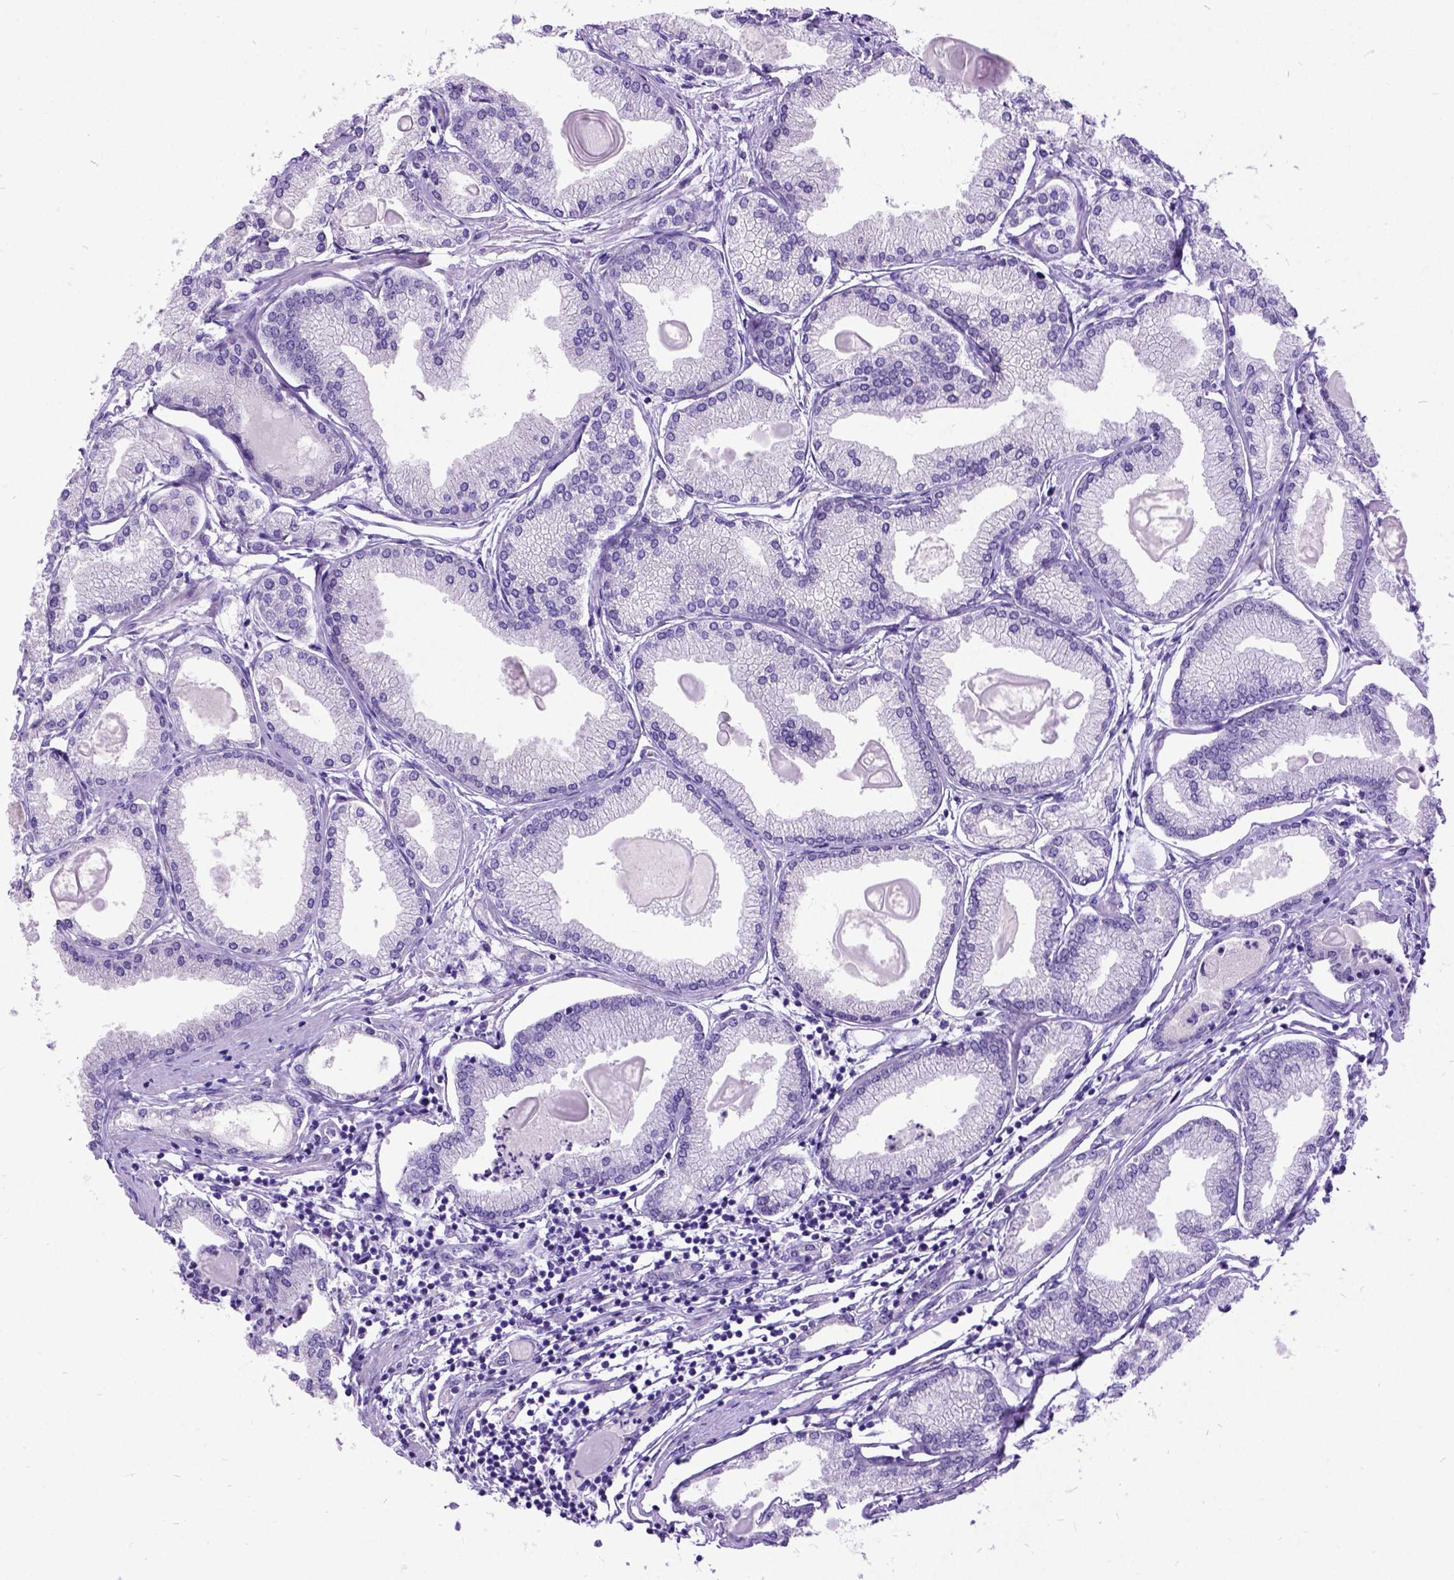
{"staining": {"intensity": "negative", "quantity": "none", "location": "none"}, "tissue": "prostate cancer", "cell_type": "Tumor cells", "image_type": "cancer", "snomed": [{"axis": "morphology", "description": "Adenocarcinoma, High grade"}, {"axis": "topography", "description": "Prostate"}], "caption": "Immunohistochemistry photomicrograph of neoplastic tissue: prostate cancer stained with DAB exhibits no significant protein positivity in tumor cells. (DAB immunohistochemistry with hematoxylin counter stain).", "gene": "NEUROD4", "patient": {"sex": "male", "age": 68}}